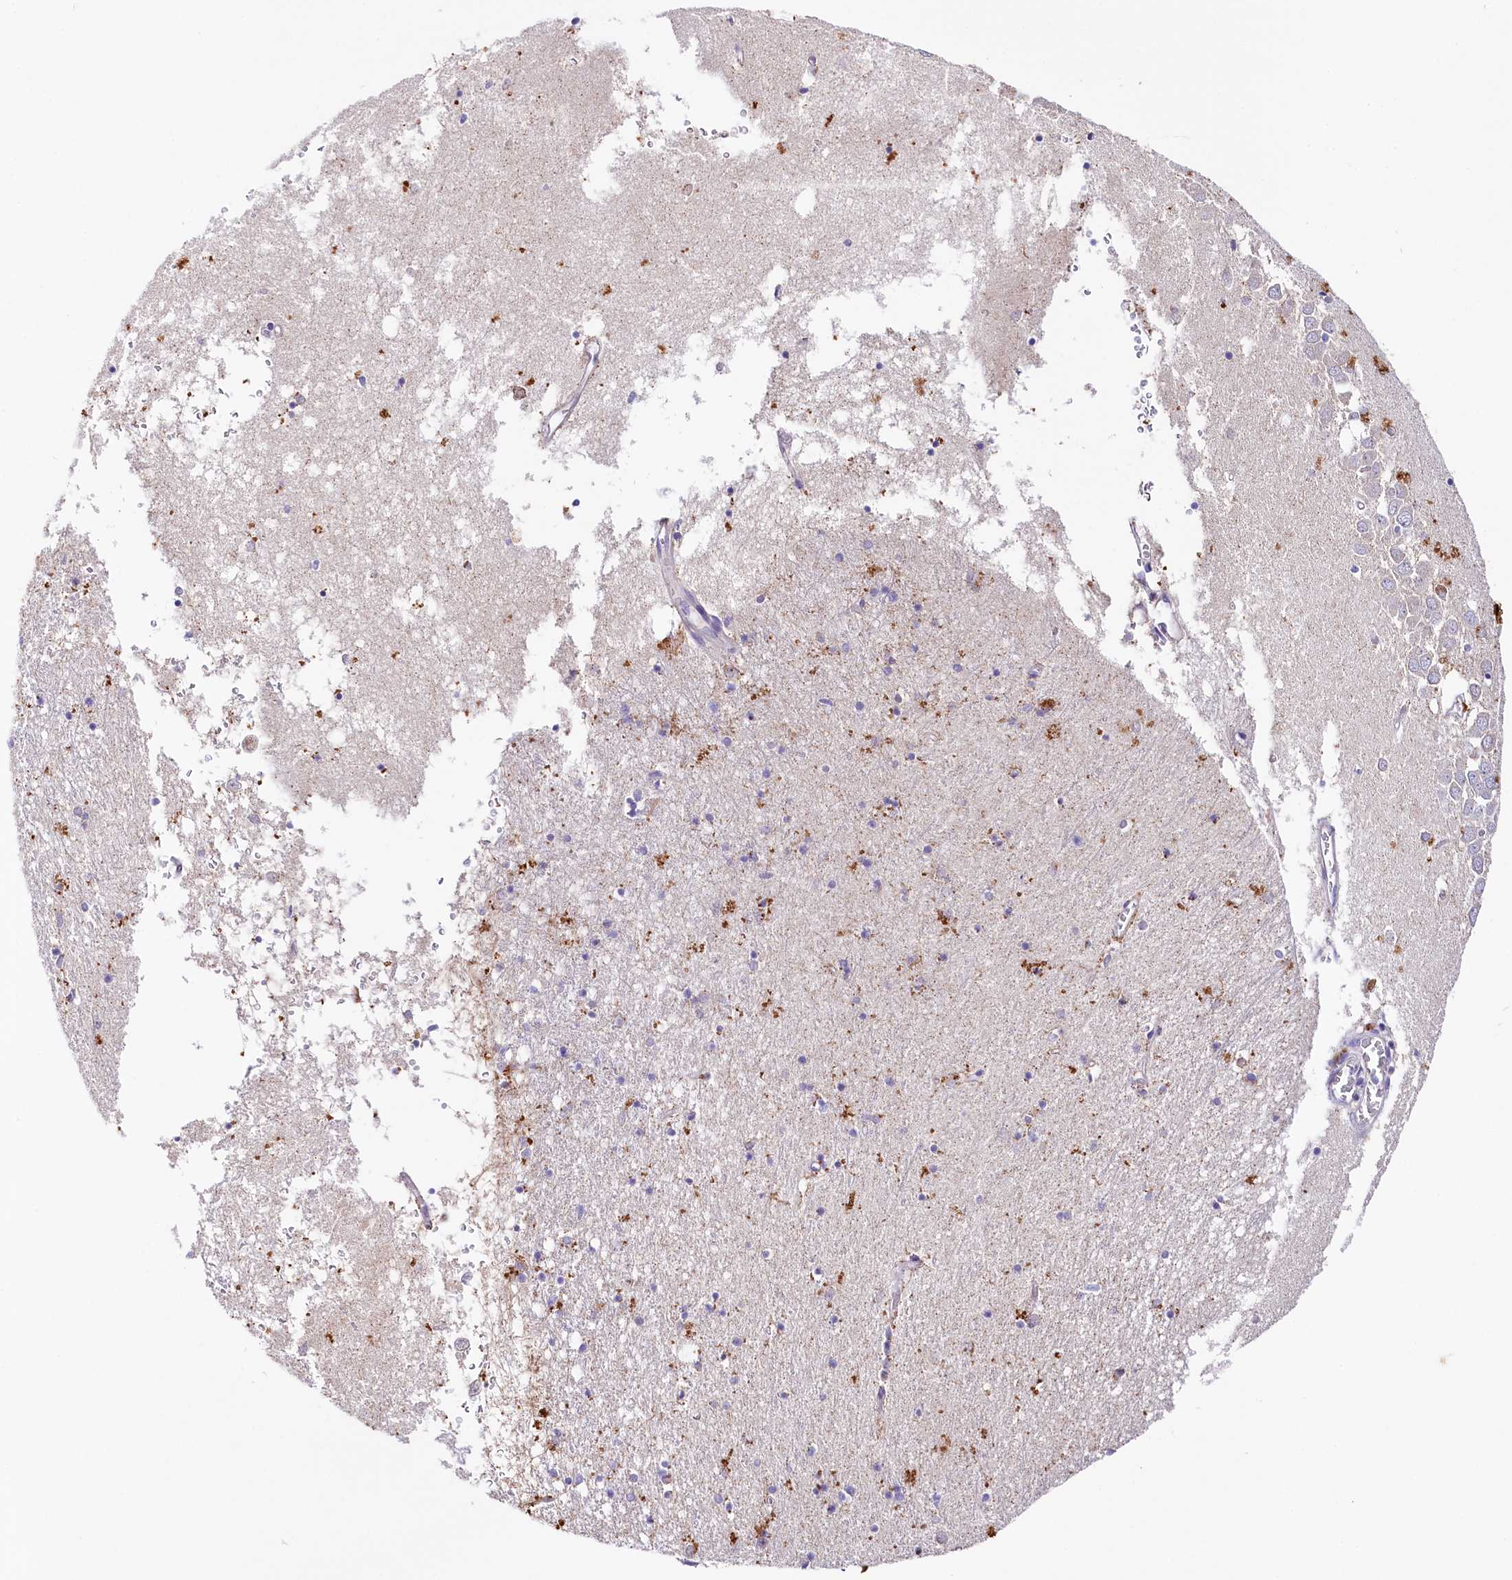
{"staining": {"intensity": "moderate", "quantity": "<25%", "location": "cytoplasmic/membranous"}, "tissue": "hippocampus", "cell_type": "Glial cells", "image_type": "normal", "snomed": [{"axis": "morphology", "description": "Normal tissue, NOS"}, {"axis": "topography", "description": "Hippocampus"}], "caption": "Protein expression analysis of normal hippocampus demonstrates moderate cytoplasmic/membranous positivity in approximately <25% of glial cells.", "gene": "SACM1L", "patient": {"sex": "male", "age": 70}}